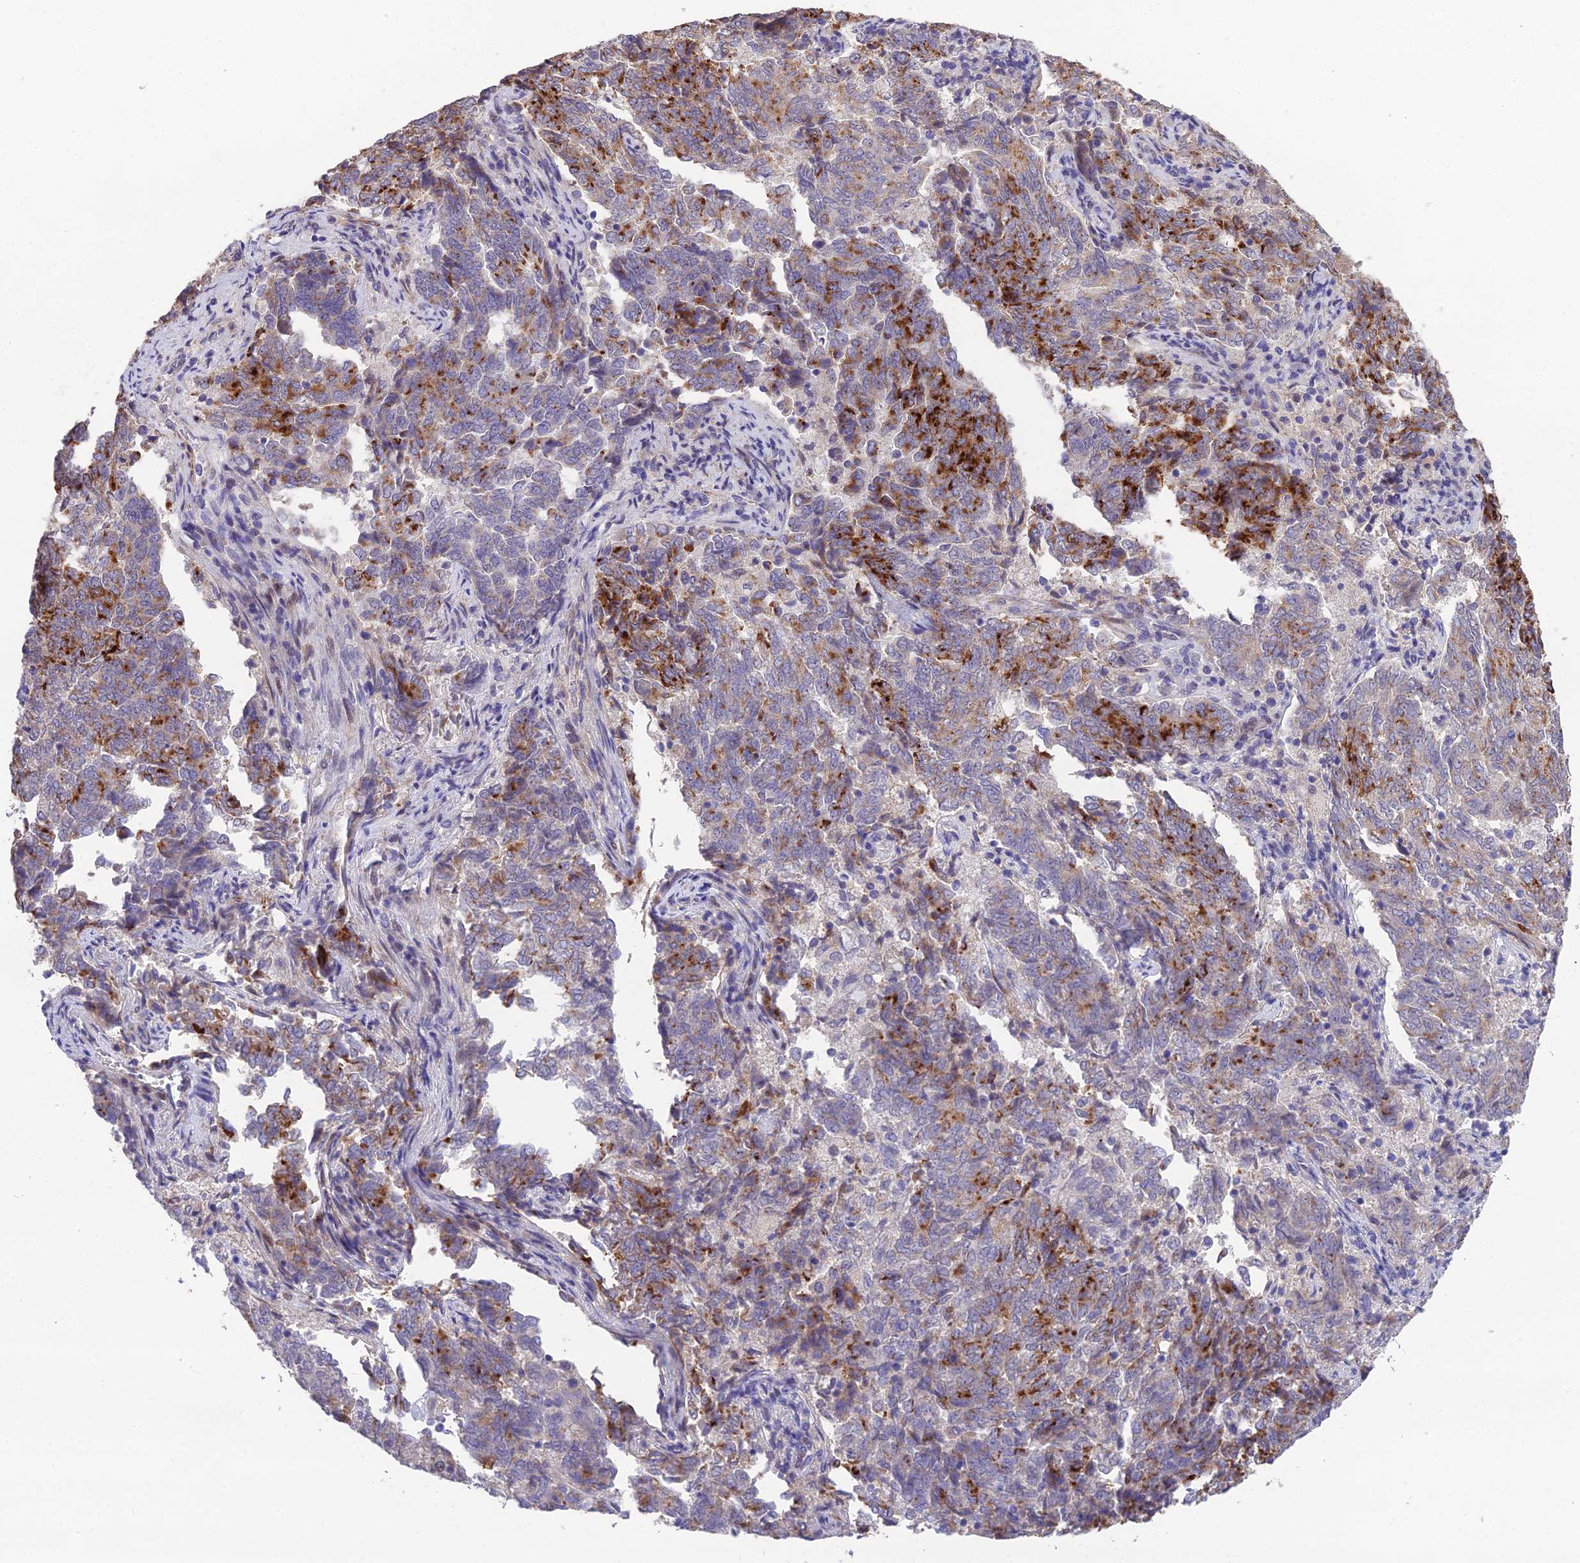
{"staining": {"intensity": "strong", "quantity": "<25%", "location": "cytoplasmic/membranous"}, "tissue": "endometrial cancer", "cell_type": "Tumor cells", "image_type": "cancer", "snomed": [{"axis": "morphology", "description": "Adenocarcinoma, NOS"}, {"axis": "topography", "description": "Endometrium"}], "caption": "The photomicrograph displays staining of adenocarcinoma (endometrial), revealing strong cytoplasmic/membranous protein positivity (brown color) within tumor cells. (Stains: DAB (3,3'-diaminobenzidine) in brown, nuclei in blue, Microscopy: brightfield microscopy at high magnification).", "gene": "PUS10", "patient": {"sex": "female", "age": 80}}